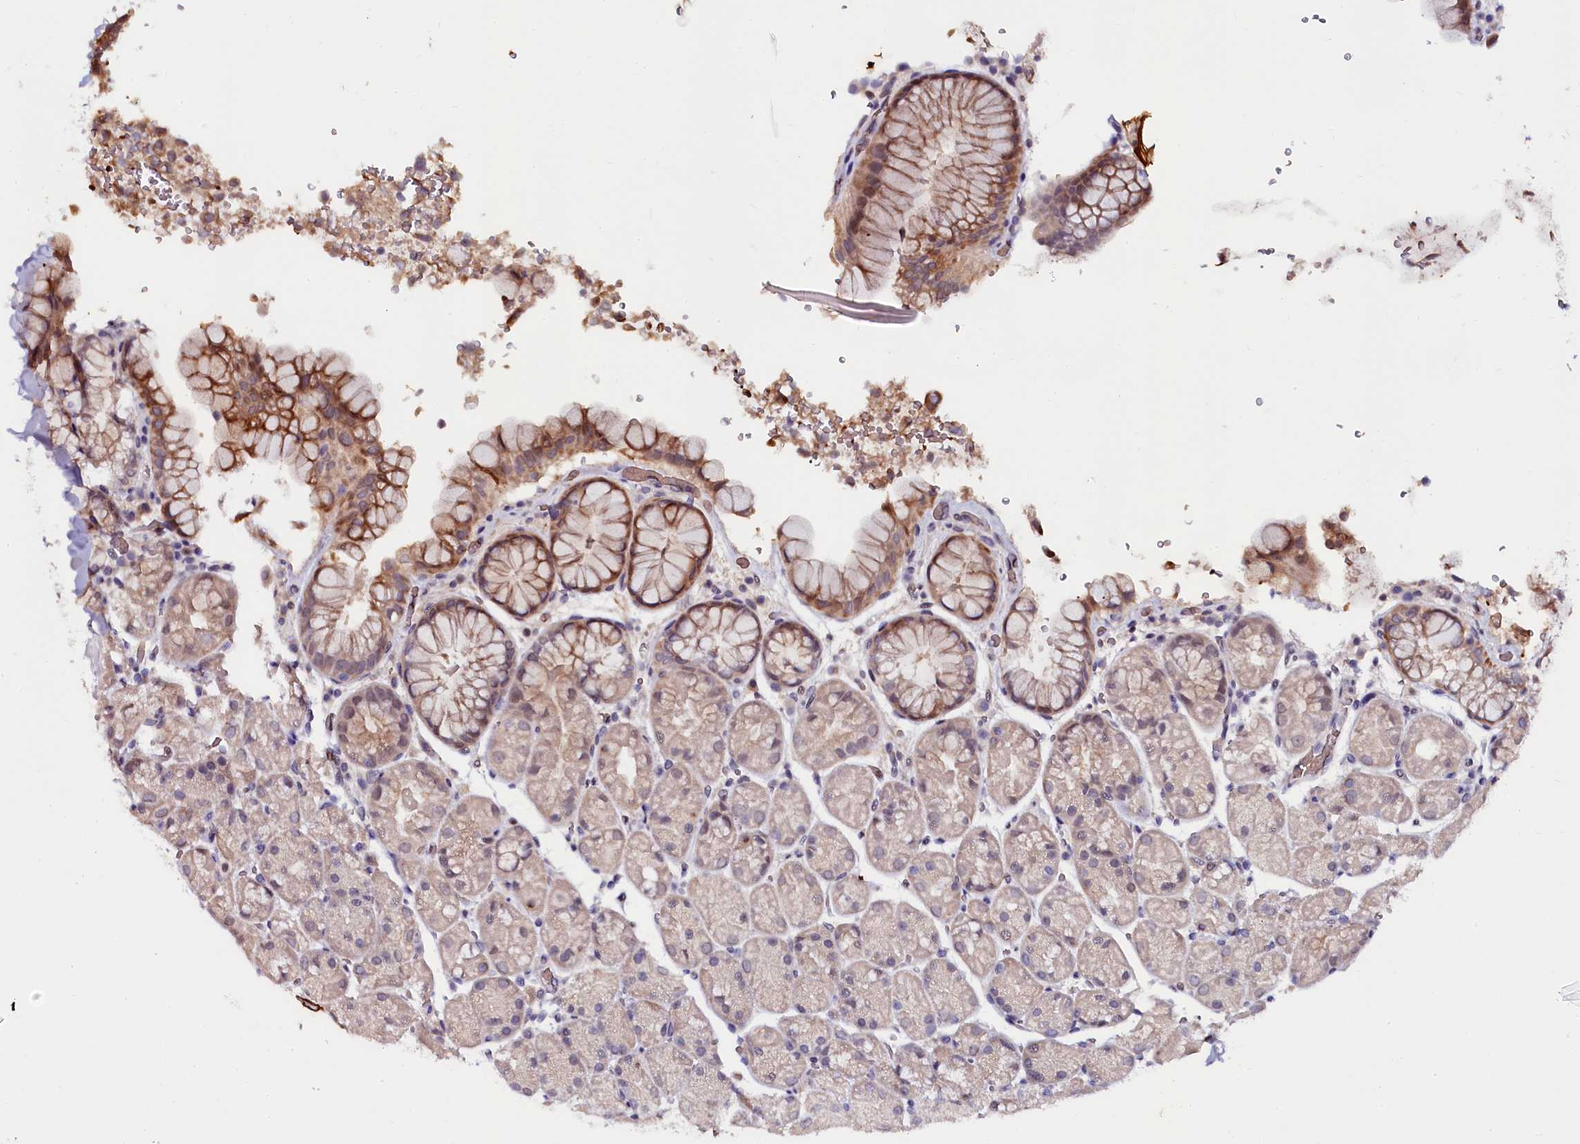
{"staining": {"intensity": "moderate", "quantity": "25%-75%", "location": "cytoplasmic/membranous"}, "tissue": "stomach", "cell_type": "Glandular cells", "image_type": "normal", "snomed": [{"axis": "morphology", "description": "Normal tissue, NOS"}, {"axis": "topography", "description": "Stomach, upper"}, {"axis": "topography", "description": "Stomach, lower"}], "caption": "The immunohistochemical stain labels moderate cytoplasmic/membranous expression in glandular cells of unremarkable stomach.", "gene": "CTDSPL2", "patient": {"sex": "male", "age": 67}}